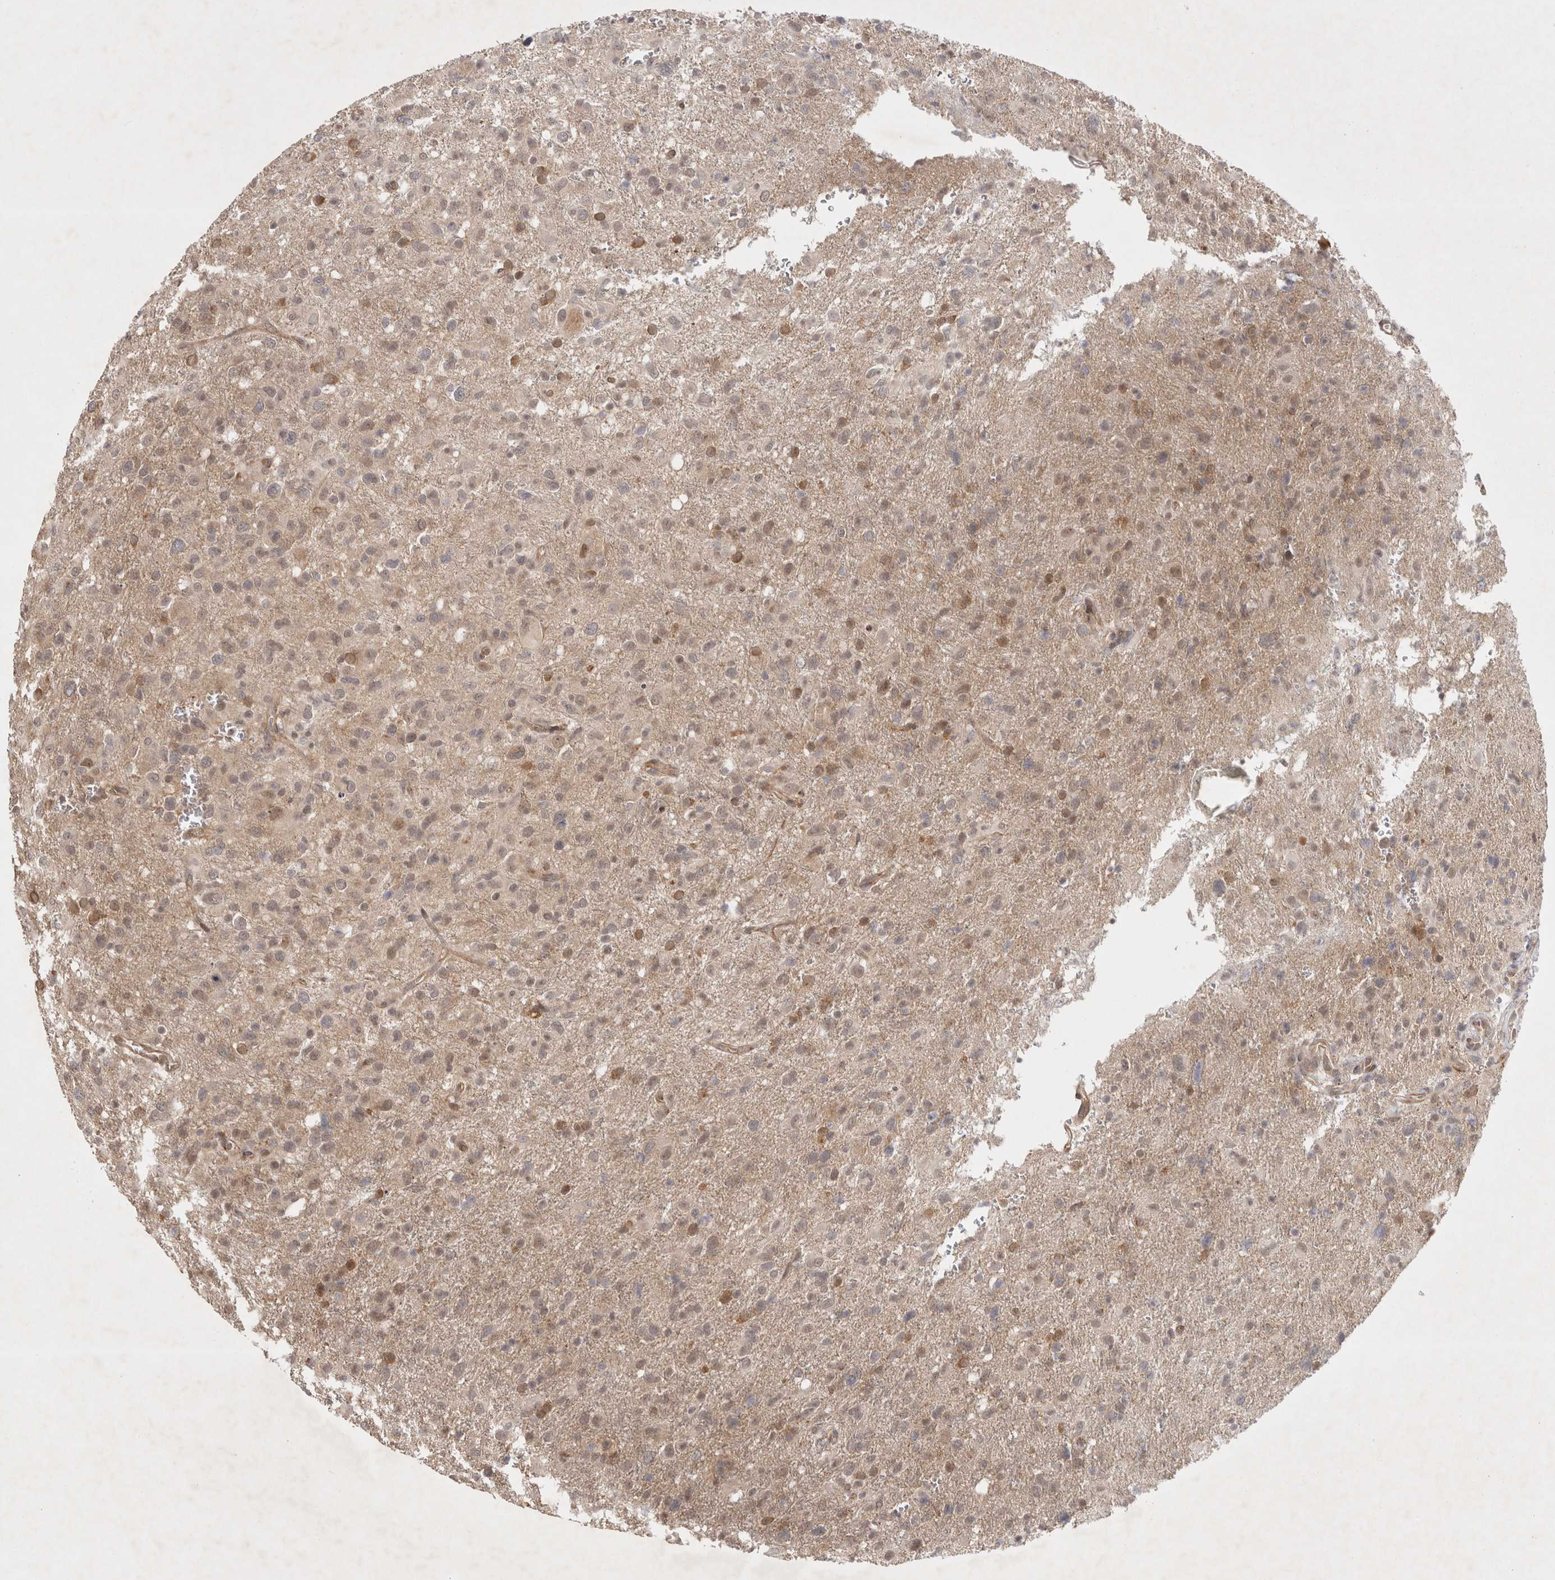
{"staining": {"intensity": "moderate", "quantity": "25%-75%", "location": "cytoplasmic/membranous"}, "tissue": "glioma", "cell_type": "Tumor cells", "image_type": "cancer", "snomed": [{"axis": "morphology", "description": "Glioma, malignant, High grade"}, {"axis": "topography", "description": "Brain"}], "caption": "A brown stain labels moderate cytoplasmic/membranous staining of a protein in malignant glioma (high-grade) tumor cells. Nuclei are stained in blue.", "gene": "ZNF318", "patient": {"sex": "female", "age": 57}}